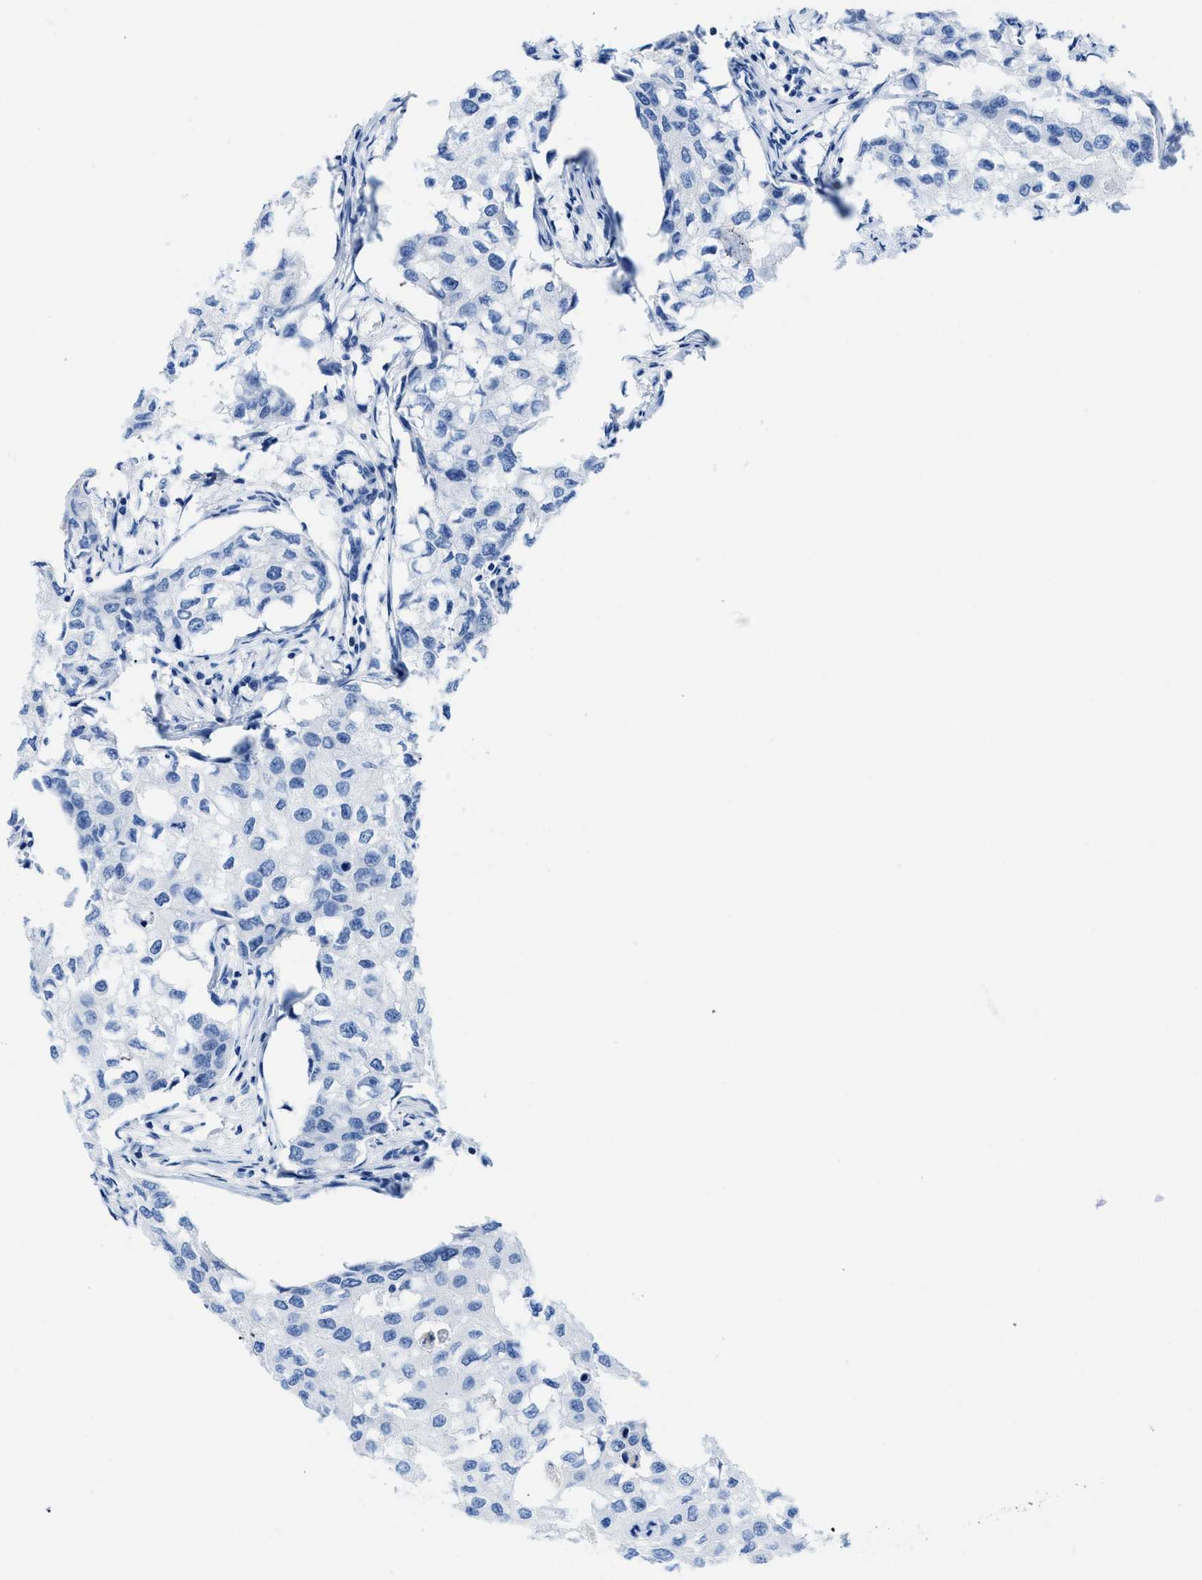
{"staining": {"intensity": "negative", "quantity": "none", "location": "none"}, "tissue": "breast cancer", "cell_type": "Tumor cells", "image_type": "cancer", "snomed": [{"axis": "morphology", "description": "Duct carcinoma"}, {"axis": "topography", "description": "Breast"}], "caption": "A micrograph of human breast cancer is negative for staining in tumor cells.", "gene": "COL3A1", "patient": {"sex": "female", "age": 27}}